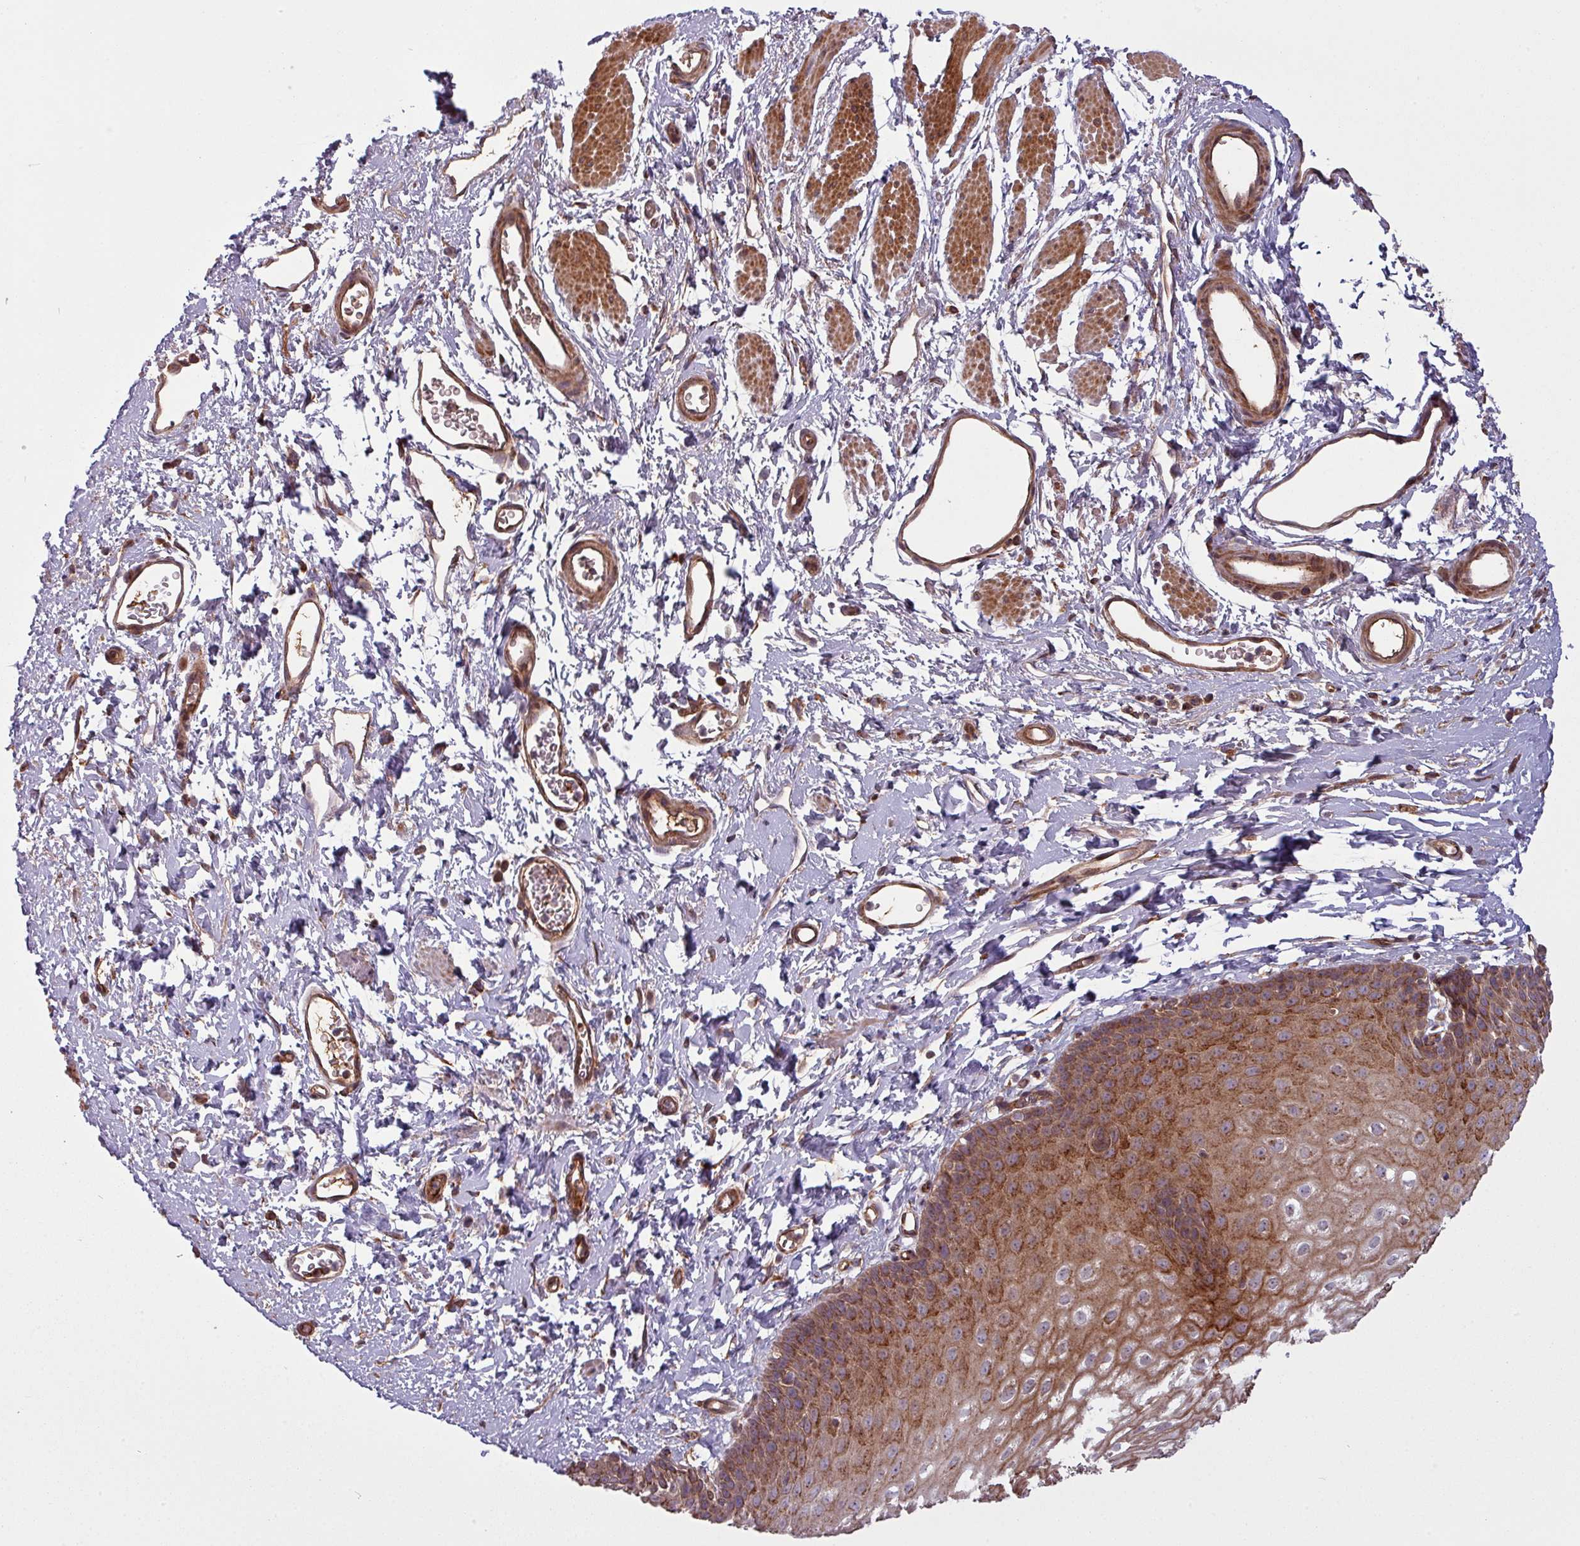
{"staining": {"intensity": "moderate", "quantity": ">75%", "location": "cytoplasmic/membranous"}, "tissue": "esophagus", "cell_type": "Squamous epithelial cells", "image_type": "normal", "snomed": [{"axis": "morphology", "description": "Normal tissue, NOS"}, {"axis": "topography", "description": "Esophagus"}], "caption": "Squamous epithelial cells show moderate cytoplasmic/membranous positivity in approximately >75% of cells in normal esophagus.", "gene": "SNRNP25", "patient": {"sex": "male", "age": 70}}